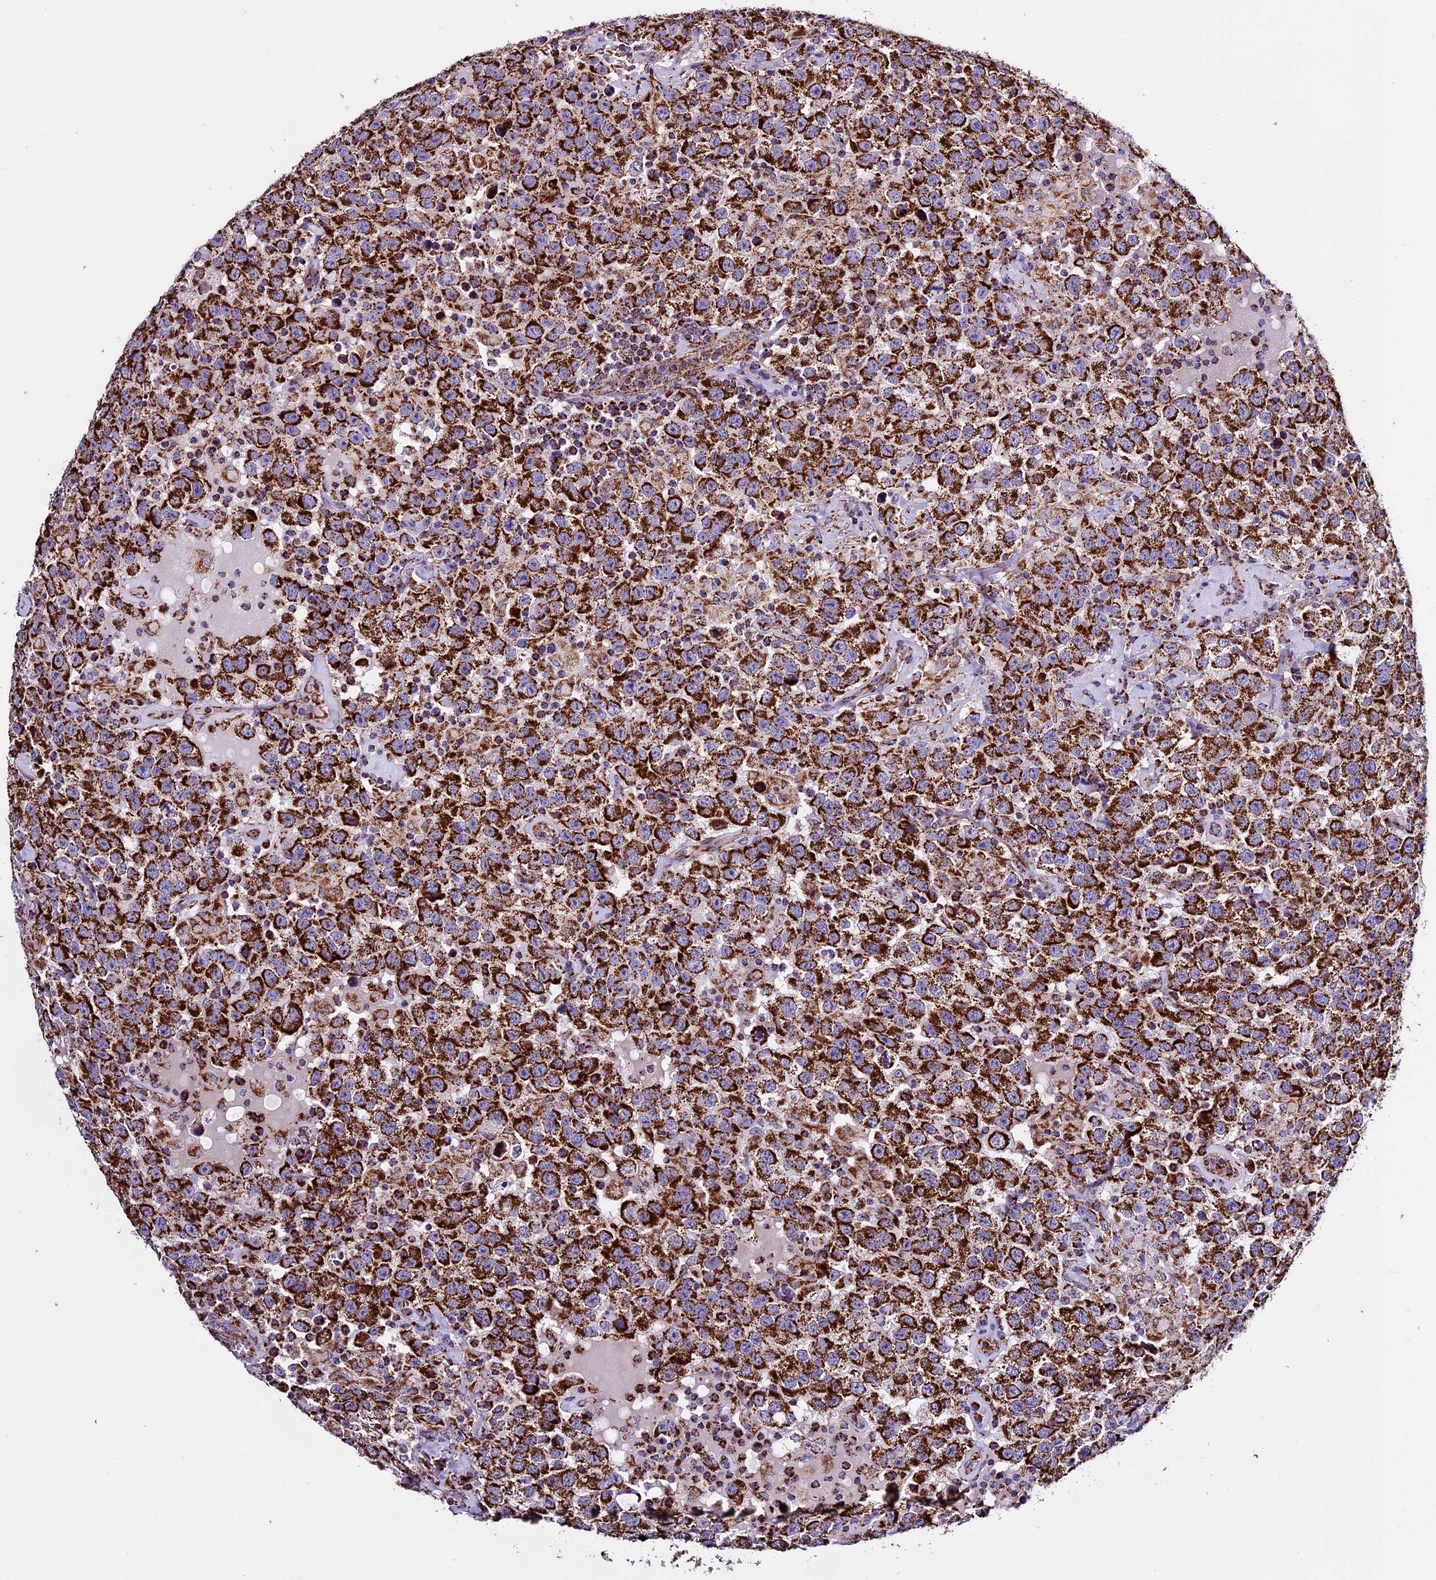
{"staining": {"intensity": "strong", "quantity": ">75%", "location": "cytoplasmic/membranous"}, "tissue": "testis cancer", "cell_type": "Tumor cells", "image_type": "cancer", "snomed": [{"axis": "morphology", "description": "Seminoma, NOS"}, {"axis": "topography", "description": "Testis"}], "caption": "IHC photomicrograph of testis seminoma stained for a protein (brown), which demonstrates high levels of strong cytoplasmic/membranous positivity in about >75% of tumor cells.", "gene": "CX3CL1", "patient": {"sex": "male", "age": 41}}